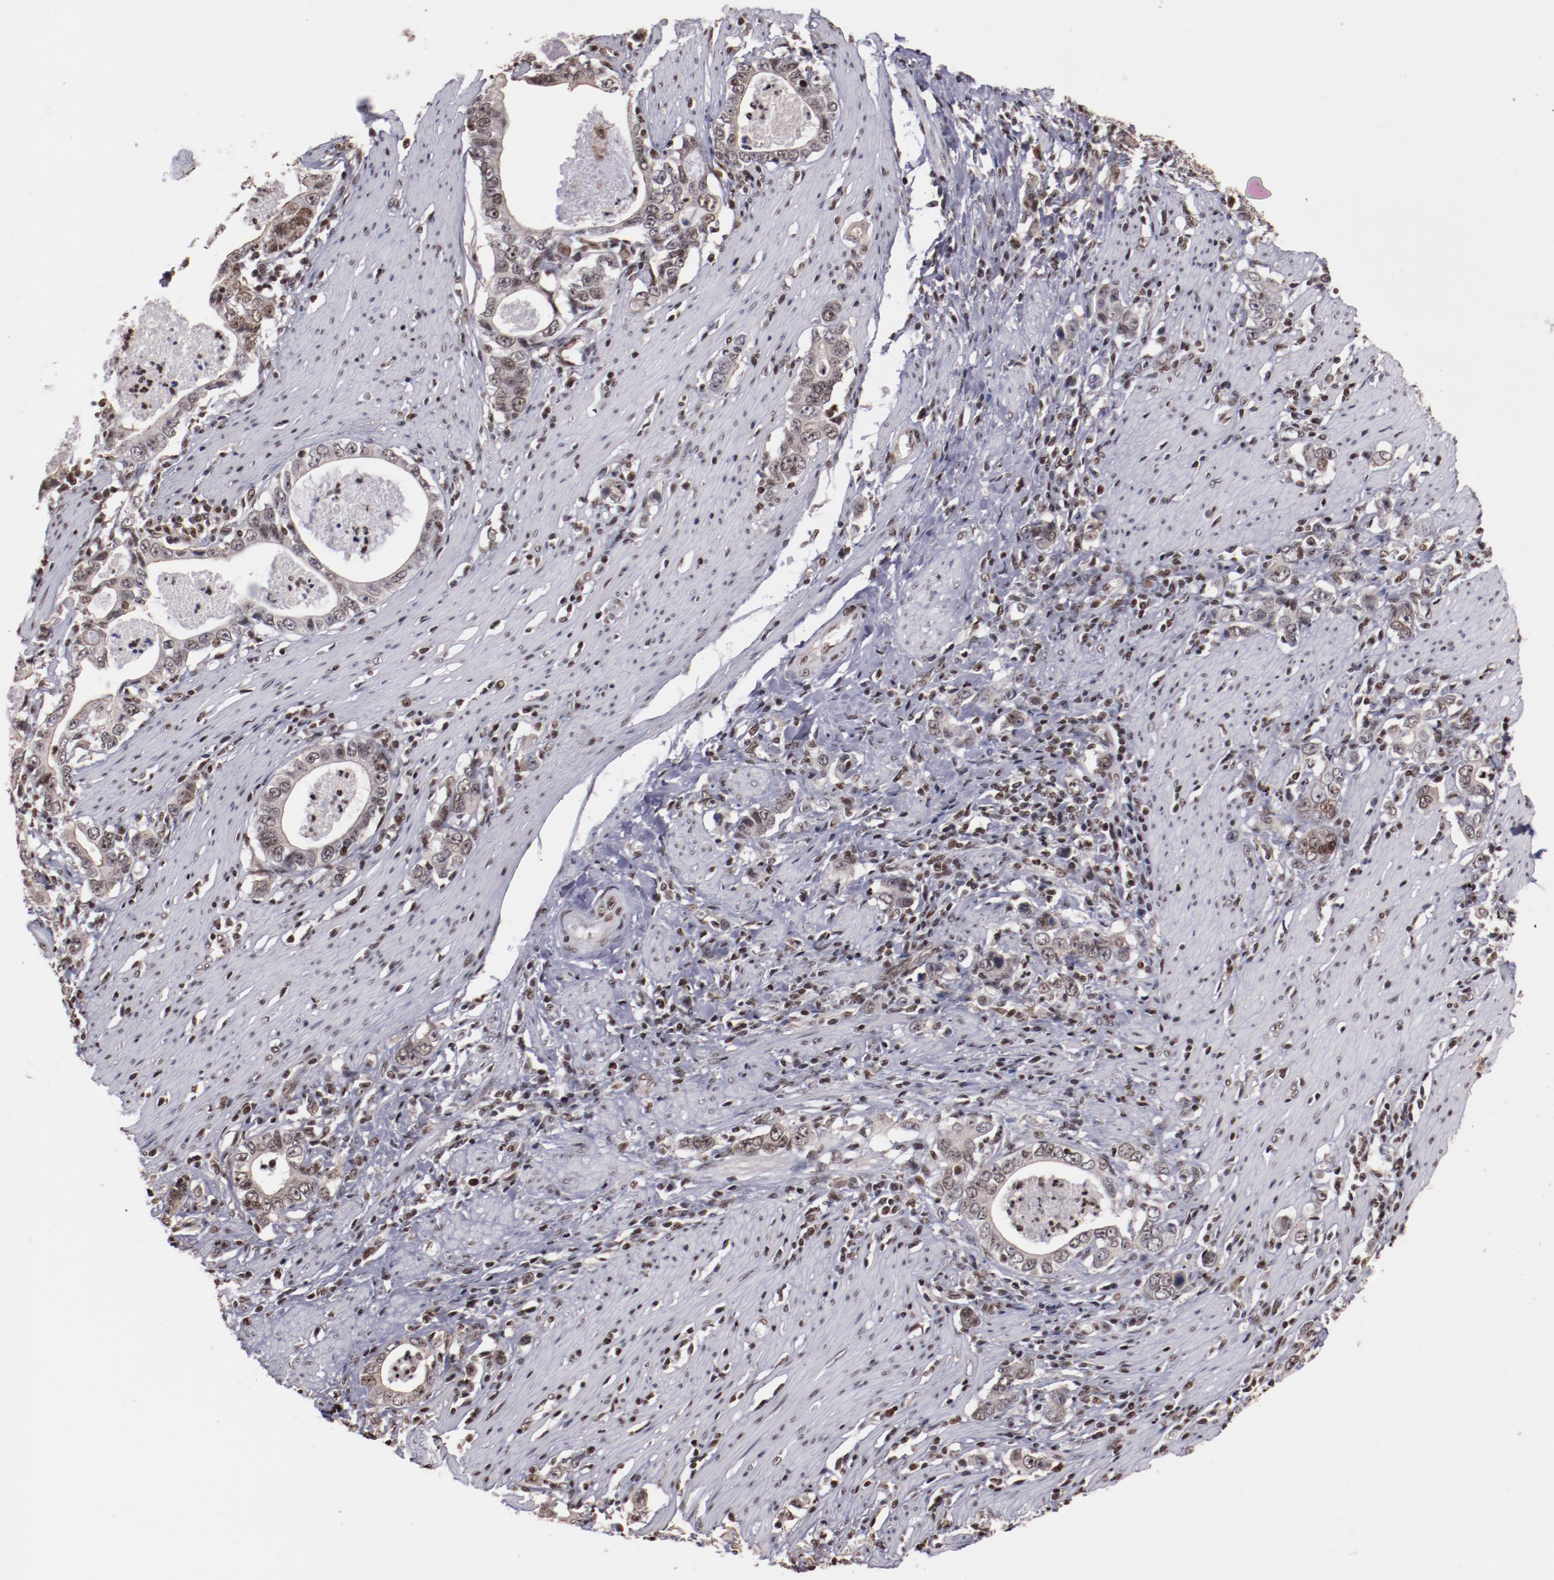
{"staining": {"intensity": "moderate", "quantity": "<25%", "location": "nuclear"}, "tissue": "stomach cancer", "cell_type": "Tumor cells", "image_type": "cancer", "snomed": [{"axis": "morphology", "description": "Adenocarcinoma, NOS"}, {"axis": "topography", "description": "Stomach, lower"}], "caption": "Moderate nuclear positivity for a protein is seen in approximately <25% of tumor cells of stomach cancer using immunohistochemistry.", "gene": "STAG2", "patient": {"sex": "female", "age": 72}}